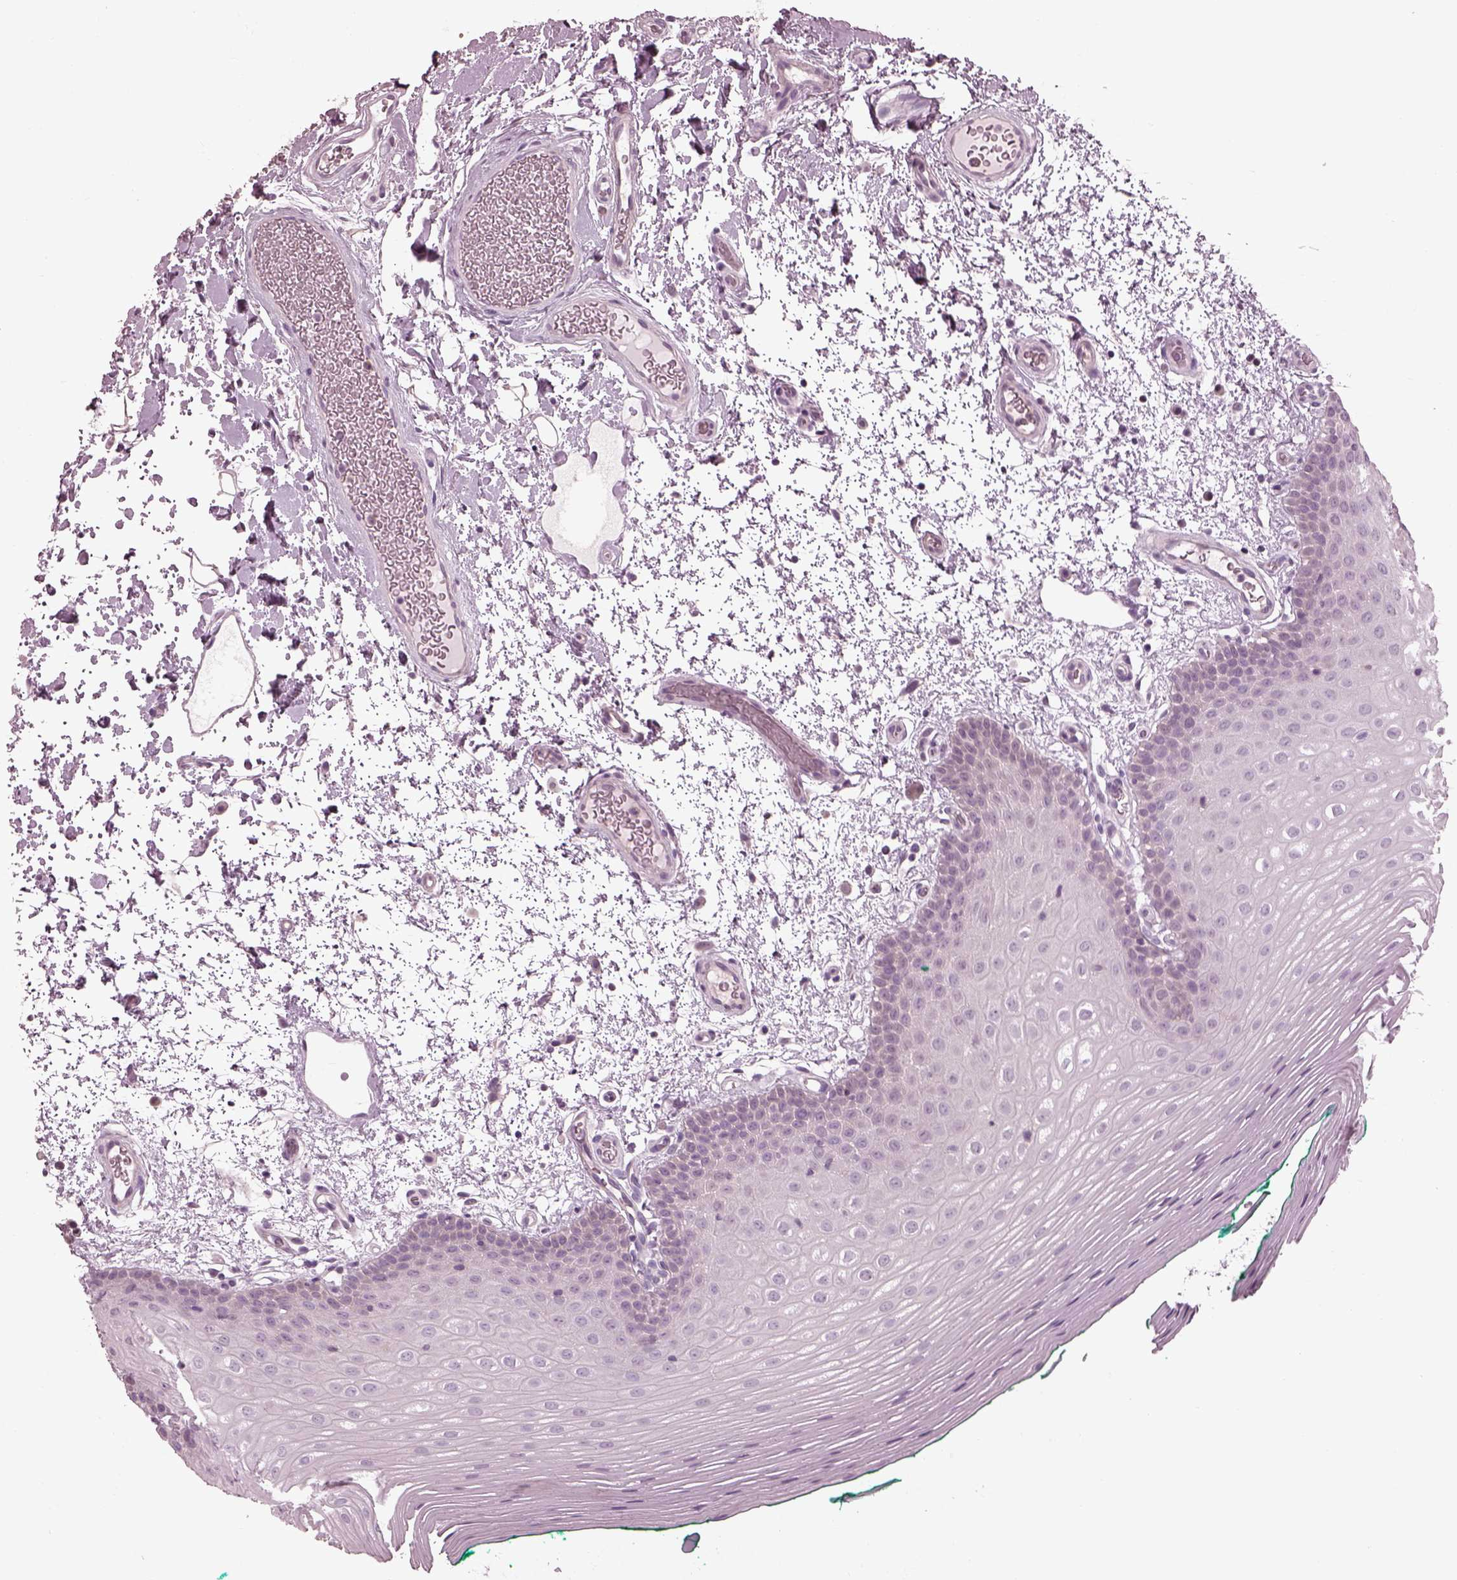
{"staining": {"intensity": "negative", "quantity": "none", "location": "none"}, "tissue": "oral mucosa", "cell_type": "Squamous epithelial cells", "image_type": "normal", "snomed": [{"axis": "morphology", "description": "Normal tissue, NOS"}, {"axis": "morphology", "description": "Squamous cell carcinoma, NOS"}, {"axis": "topography", "description": "Oral tissue"}, {"axis": "topography", "description": "Head-Neck"}], "caption": "High magnification brightfield microscopy of unremarkable oral mucosa stained with DAB (3,3'-diaminobenzidine) (brown) and counterstained with hematoxylin (blue): squamous epithelial cells show no significant positivity.", "gene": "BFSP1", "patient": {"sex": "male", "age": 78}}